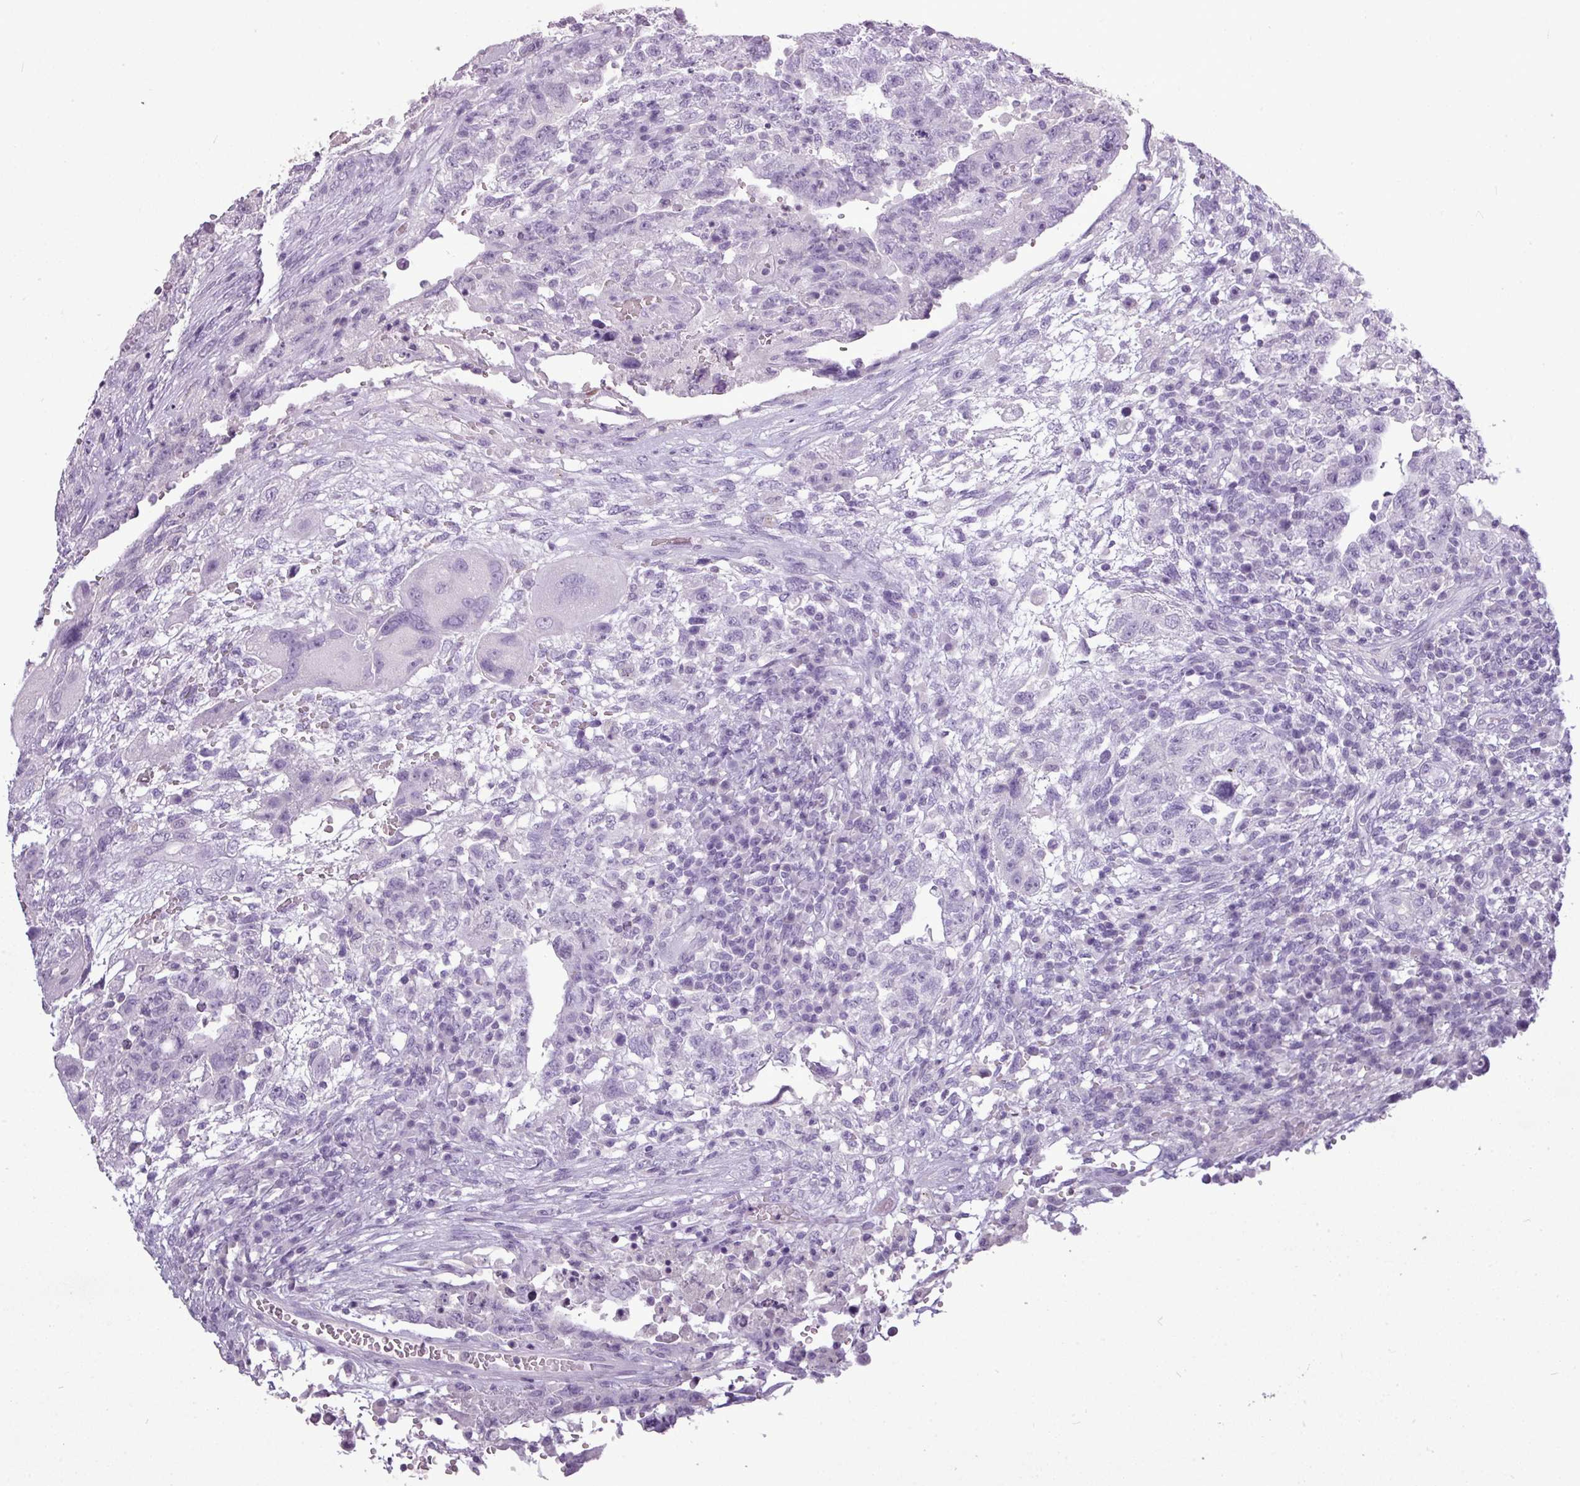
{"staining": {"intensity": "negative", "quantity": "none", "location": "none"}, "tissue": "testis cancer", "cell_type": "Tumor cells", "image_type": "cancer", "snomed": [{"axis": "morphology", "description": "Carcinoma, Embryonal, NOS"}, {"axis": "topography", "description": "Testis"}], "caption": "This is an IHC image of human testis embryonal carcinoma. There is no positivity in tumor cells.", "gene": "TMEM91", "patient": {"sex": "male", "age": 26}}